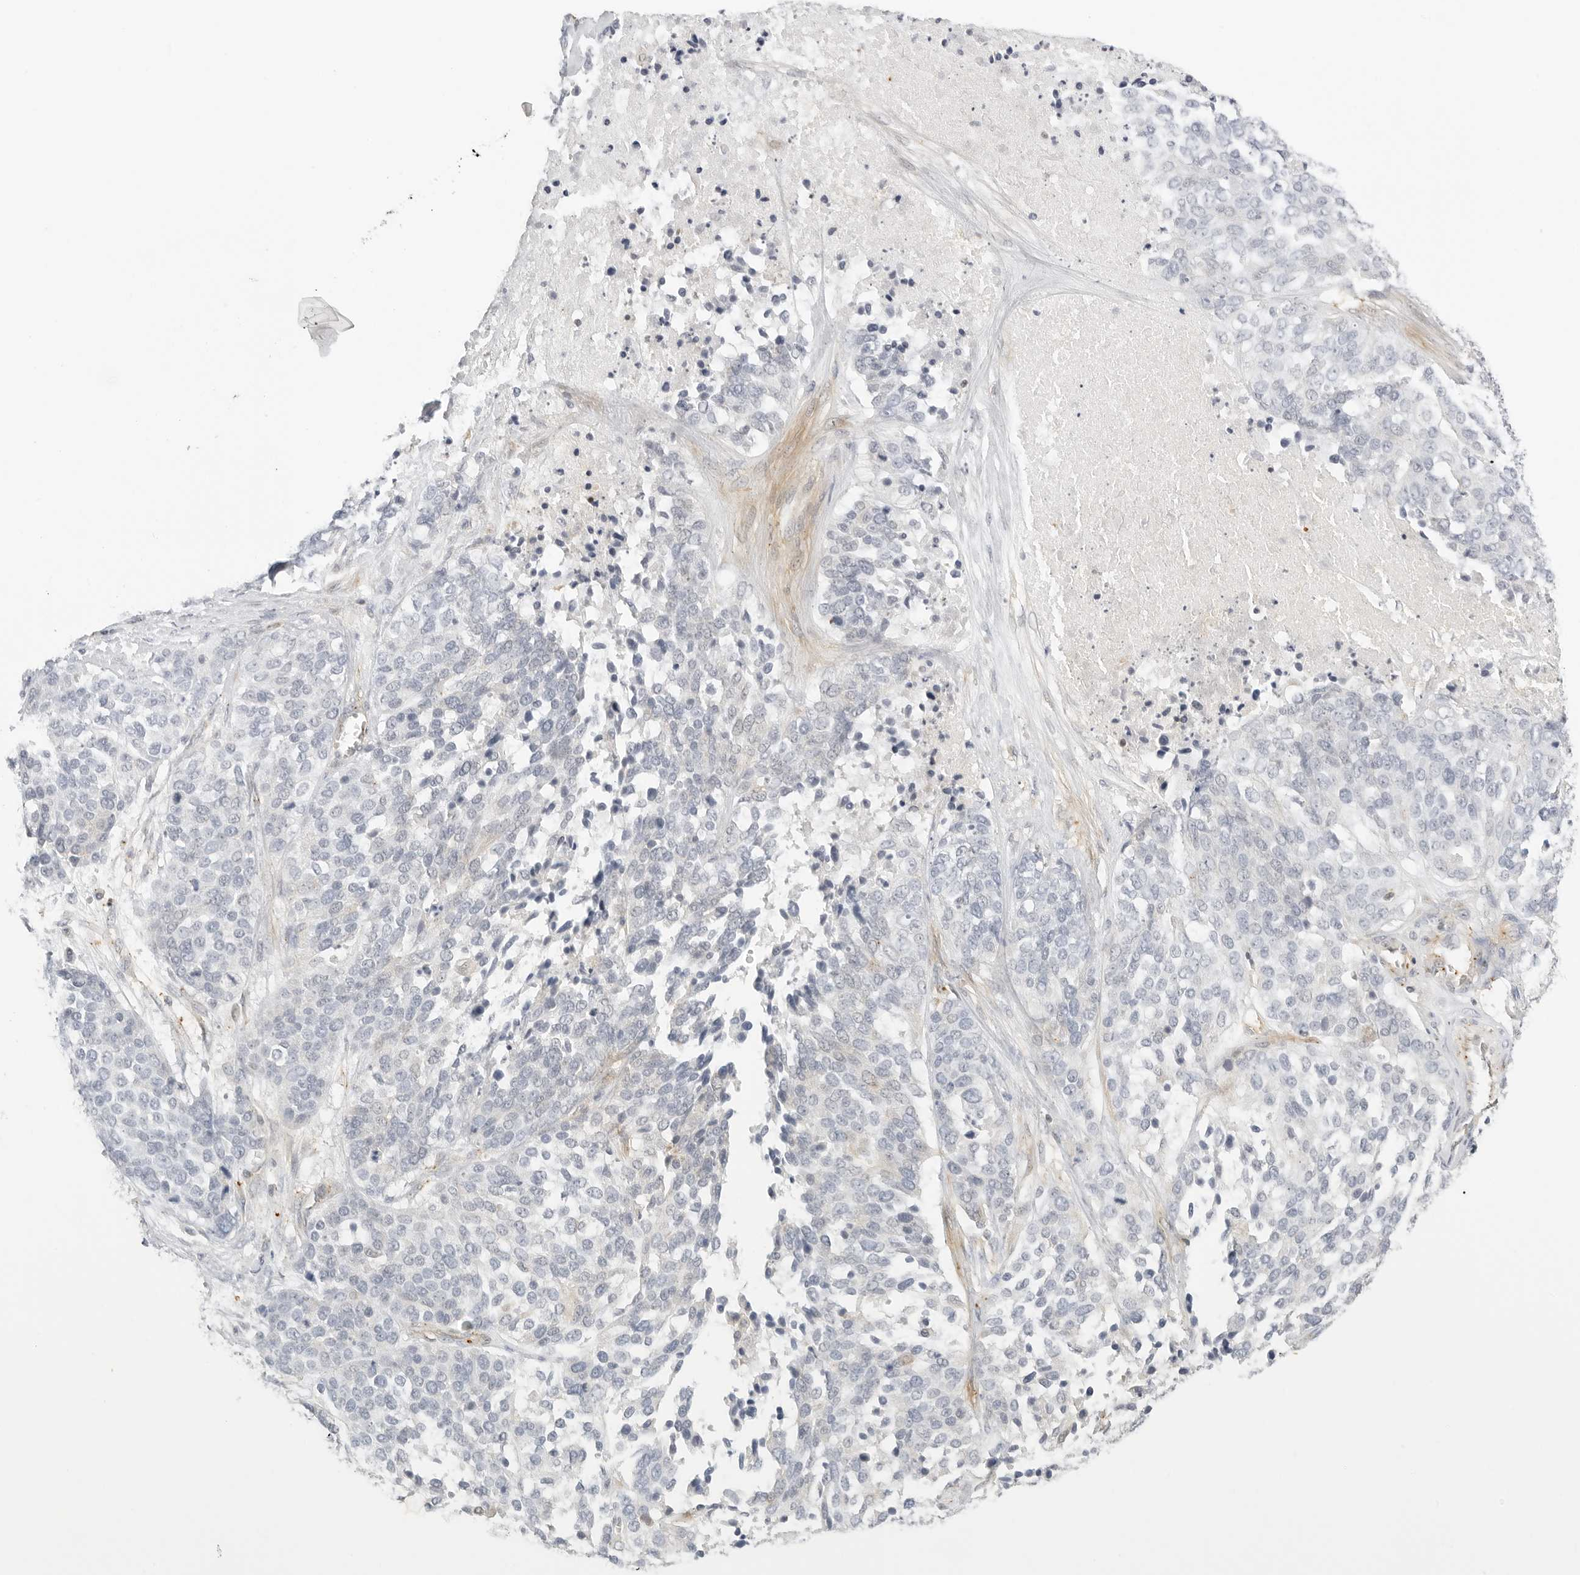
{"staining": {"intensity": "negative", "quantity": "none", "location": "none"}, "tissue": "ovarian cancer", "cell_type": "Tumor cells", "image_type": "cancer", "snomed": [{"axis": "morphology", "description": "Cystadenocarcinoma, serous, NOS"}, {"axis": "topography", "description": "Ovary"}], "caption": "Photomicrograph shows no significant protein expression in tumor cells of ovarian cancer (serous cystadenocarcinoma). Brightfield microscopy of immunohistochemistry (IHC) stained with DAB (brown) and hematoxylin (blue), captured at high magnification.", "gene": "OSCP1", "patient": {"sex": "female", "age": 44}}